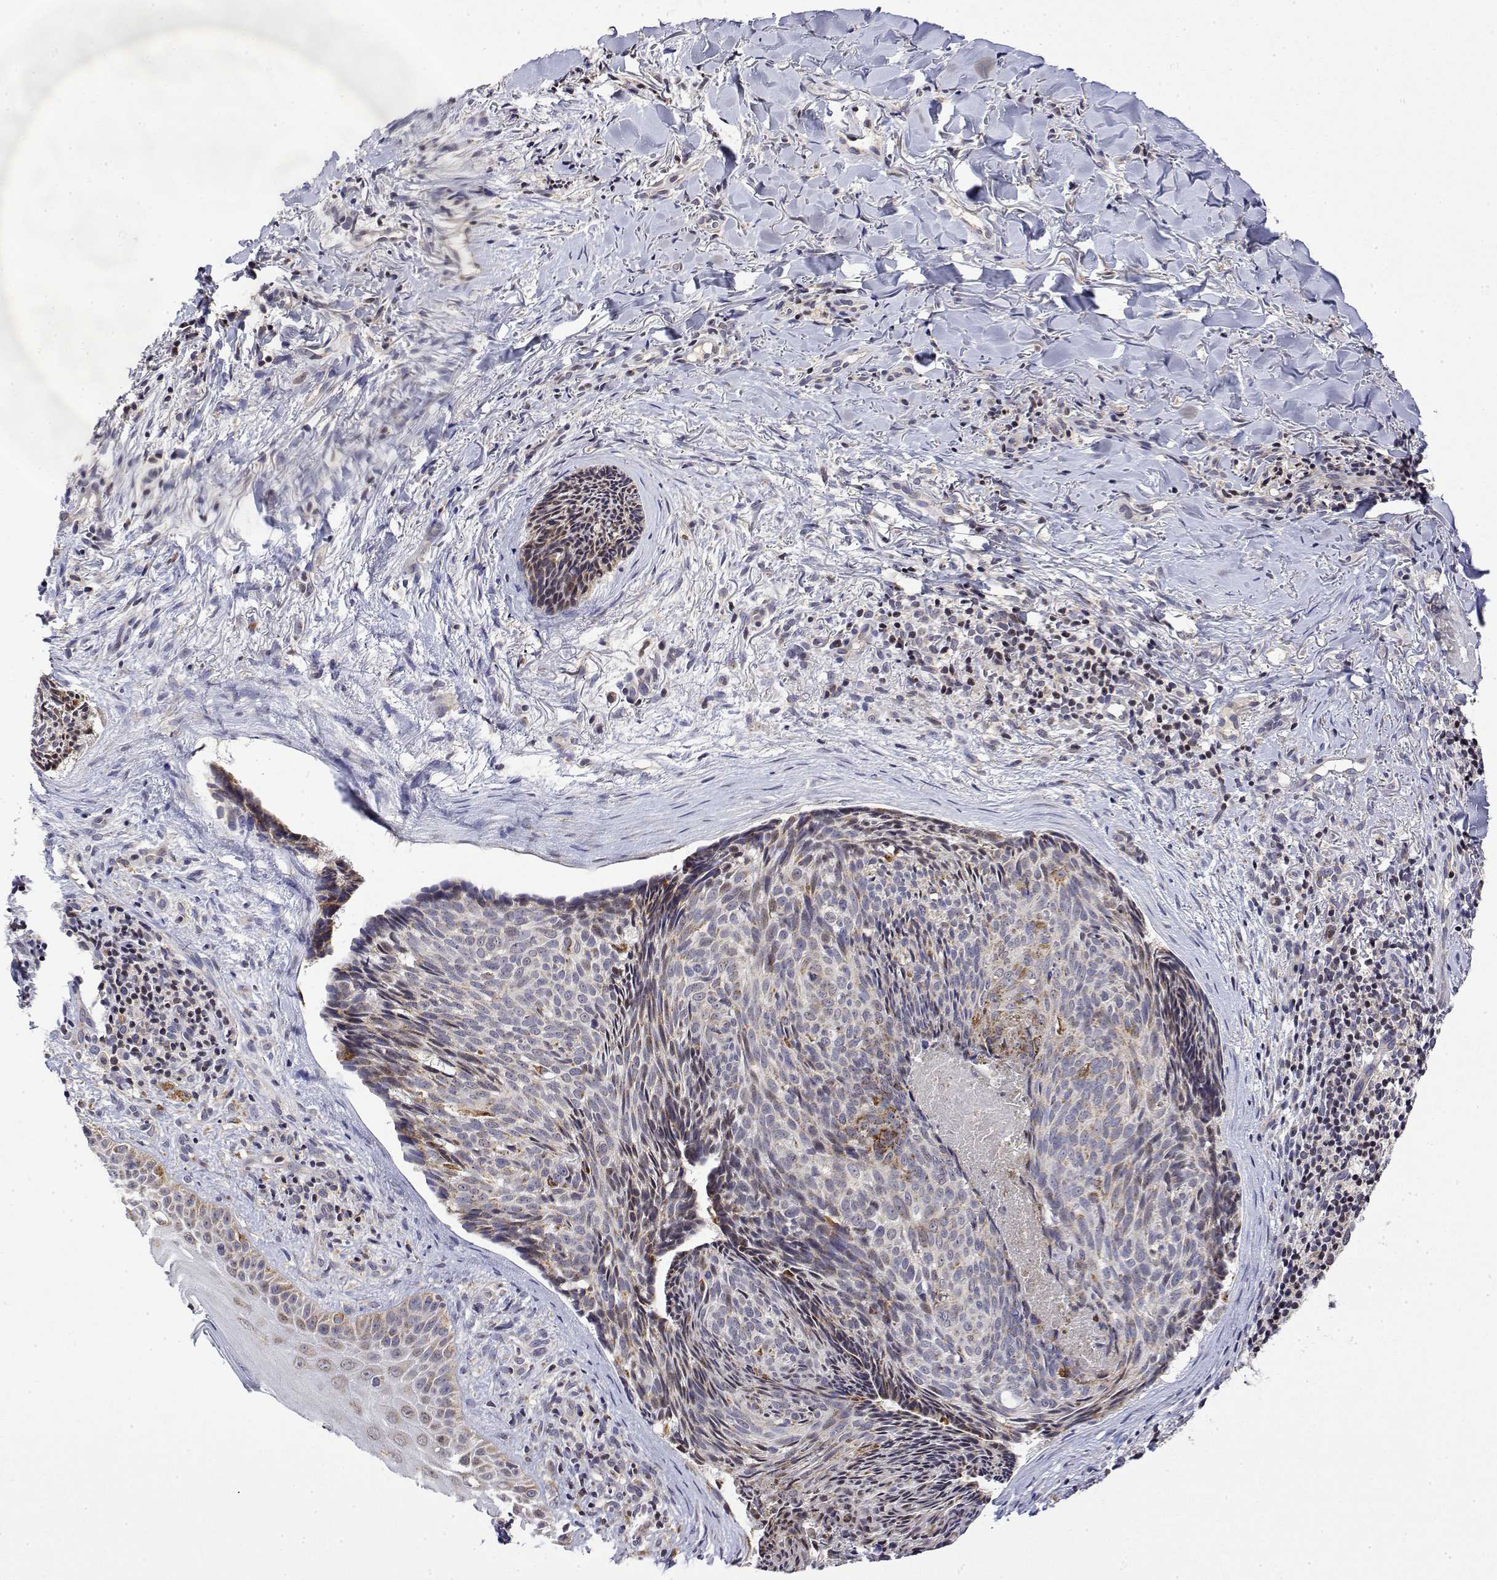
{"staining": {"intensity": "weak", "quantity": "<25%", "location": "cytoplasmic/membranous"}, "tissue": "skin cancer", "cell_type": "Tumor cells", "image_type": "cancer", "snomed": [{"axis": "morphology", "description": "Basal cell carcinoma"}, {"axis": "topography", "description": "Skin"}], "caption": "Protein analysis of skin cancer exhibits no significant expression in tumor cells.", "gene": "GADD45GIP1", "patient": {"sex": "female", "age": 82}}